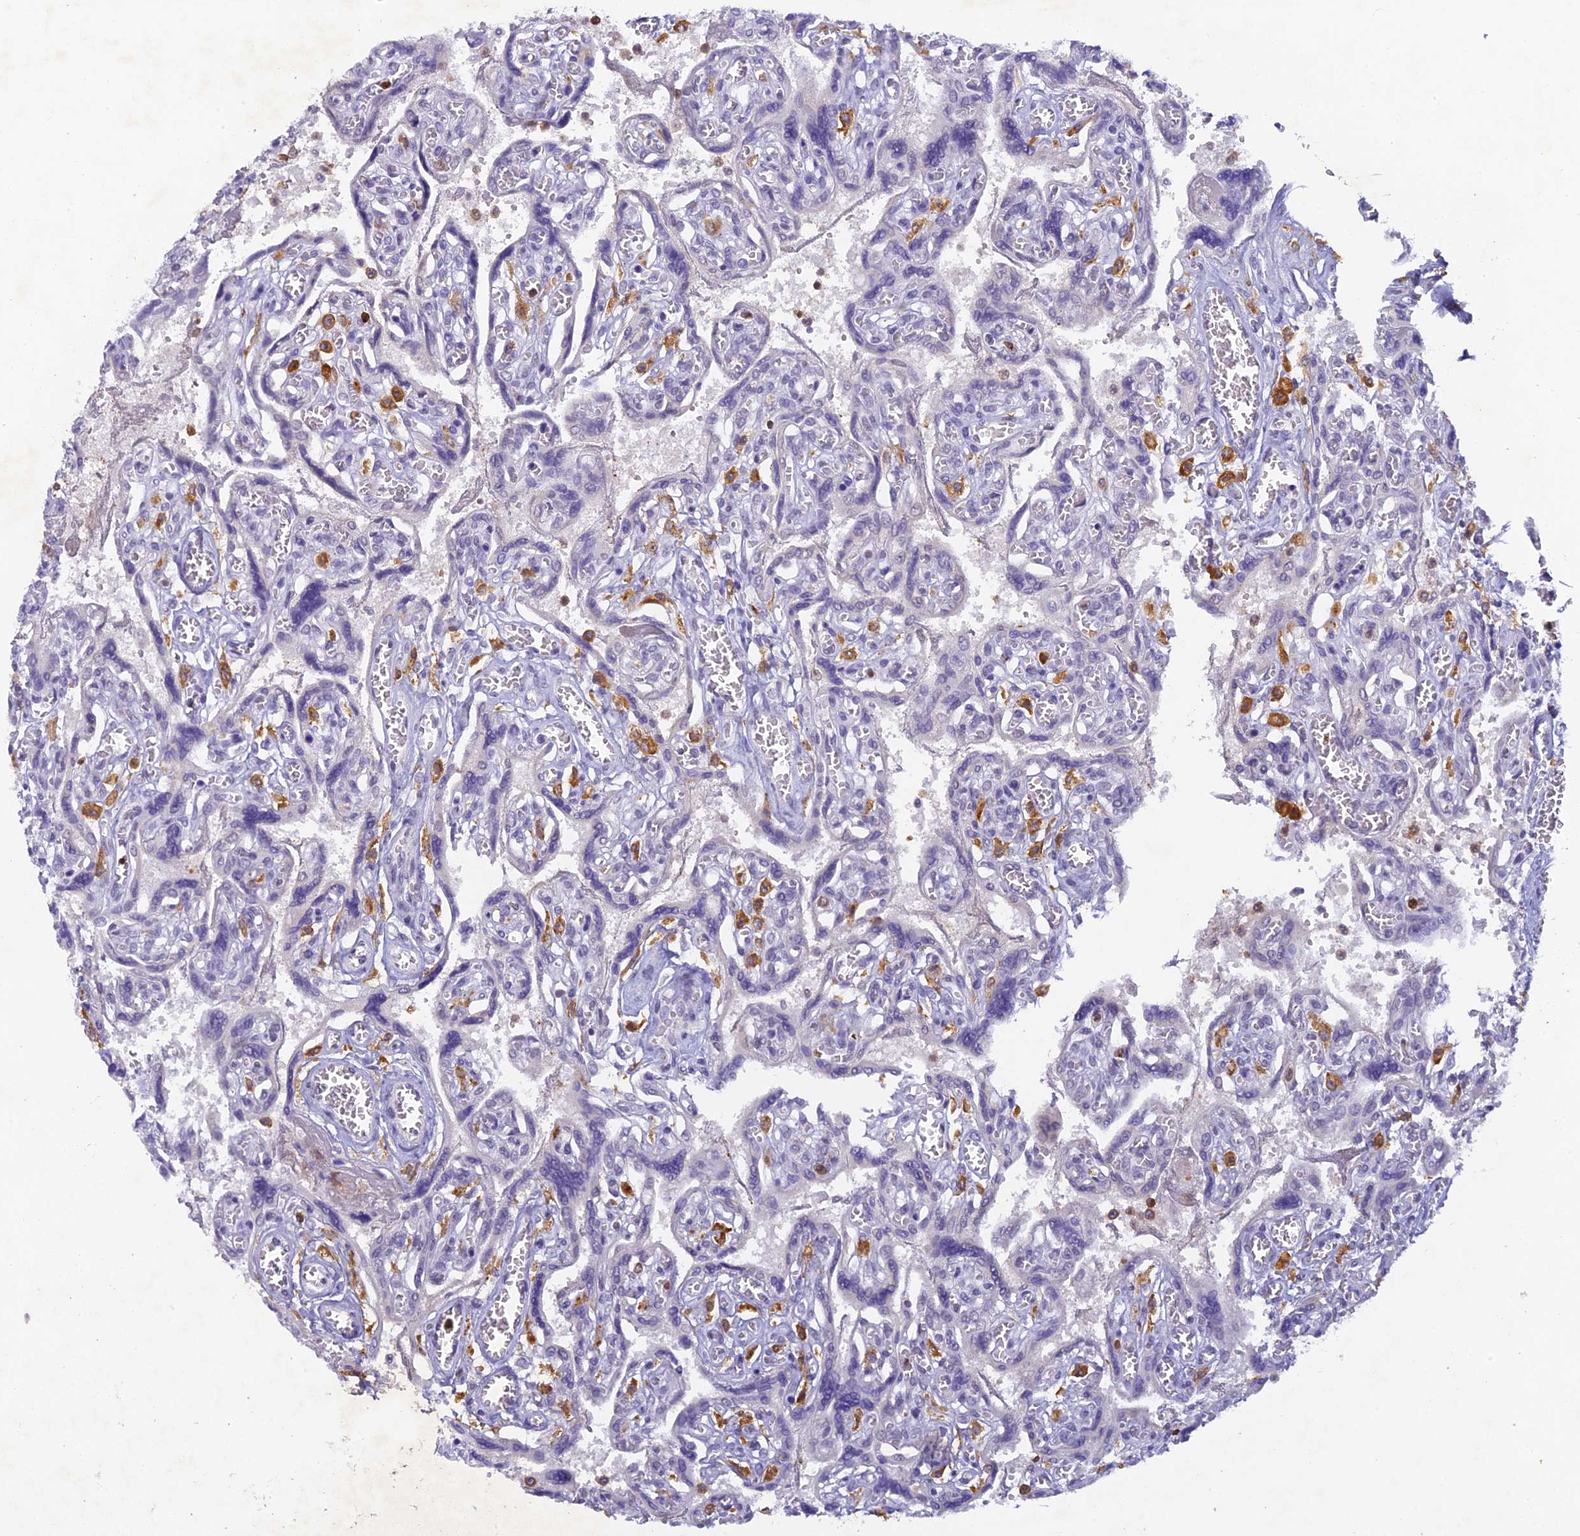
{"staining": {"intensity": "negative", "quantity": "none", "location": "none"}, "tissue": "placenta", "cell_type": "Trophoblastic cells", "image_type": "normal", "snomed": [{"axis": "morphology", "description": "Normal tissue, NOS"}, {"axis": "topography", "description": "Placenta"}], "caption": "A high-resolution micrograph shows immunohistochemistry staining of benign placenta, which exhibits no significant expression in trophoblastic cells. Nuclei are stained in blue.", "gene": "FYB1", "patient": {"sex": "female", "age": 39}}